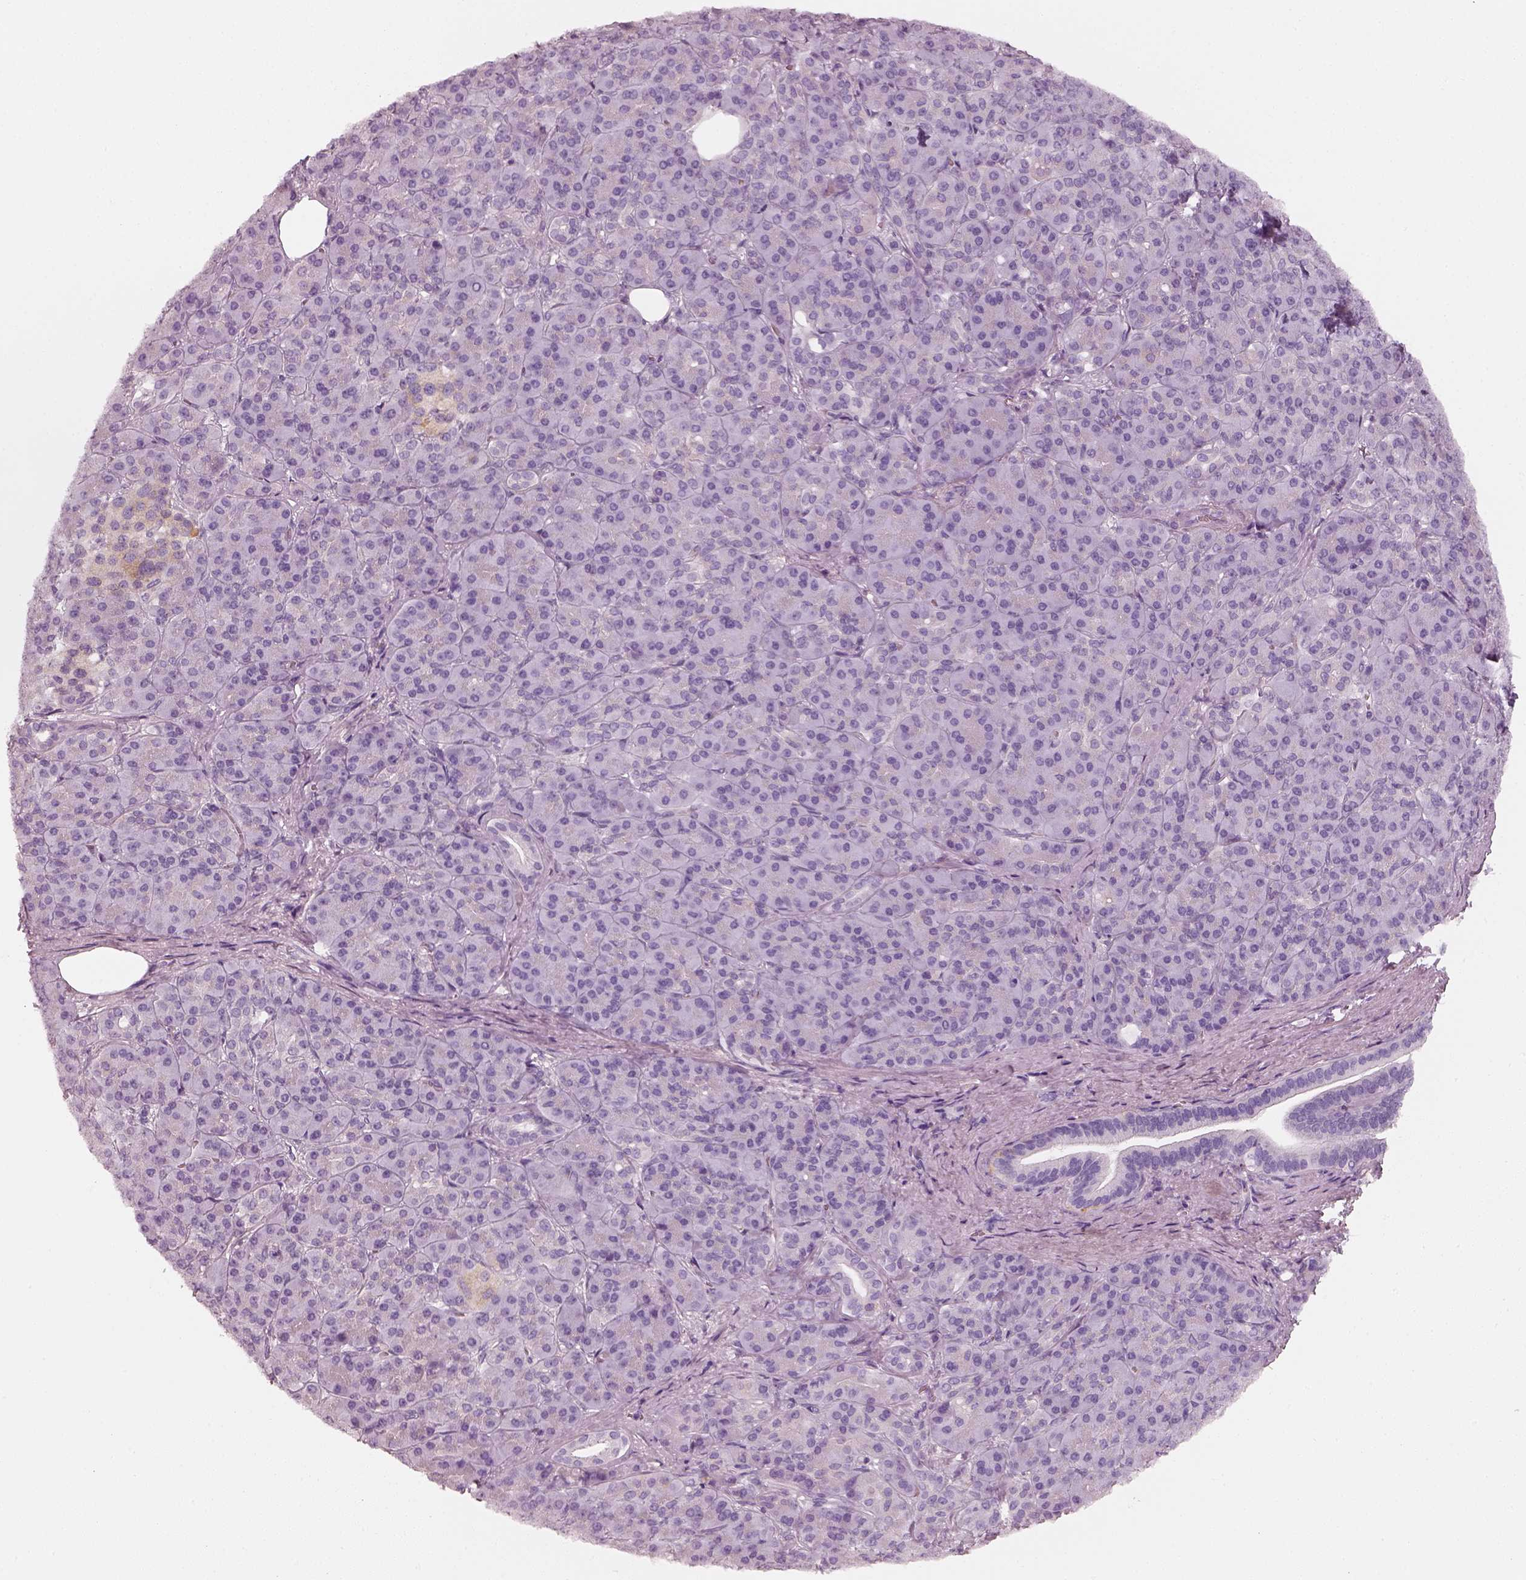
{"staining": {"intensity": "negative", "quantity": "none", "location": "none"}, "tissue": "pancreatic cancer", "cell_type": "Tumor cells", "image_type": "cancer", "snomed": [{"axis": "morphology", "description": "Normal tissue, NOS"}, {"axis": "morphology", "description": "Inflammation, NOS"}, {"axis": "morphology", "description": "Adenocarcinoma, NOS"}, {"axis": "topography", "description": "Pancreas"}], "caption": "High magnification brightfield microscopy of pancreatic cancer (adenocarcinoma) stained with DAB (3,3'-diaminobenzidine) (brown) and counterstained with hematoxylin (blue): tumor cells show no significant expression. (IHC, brightfield microscopy, high magnification).", "gene": "RS1", "patient": {"sex": "male", "age": 57}}